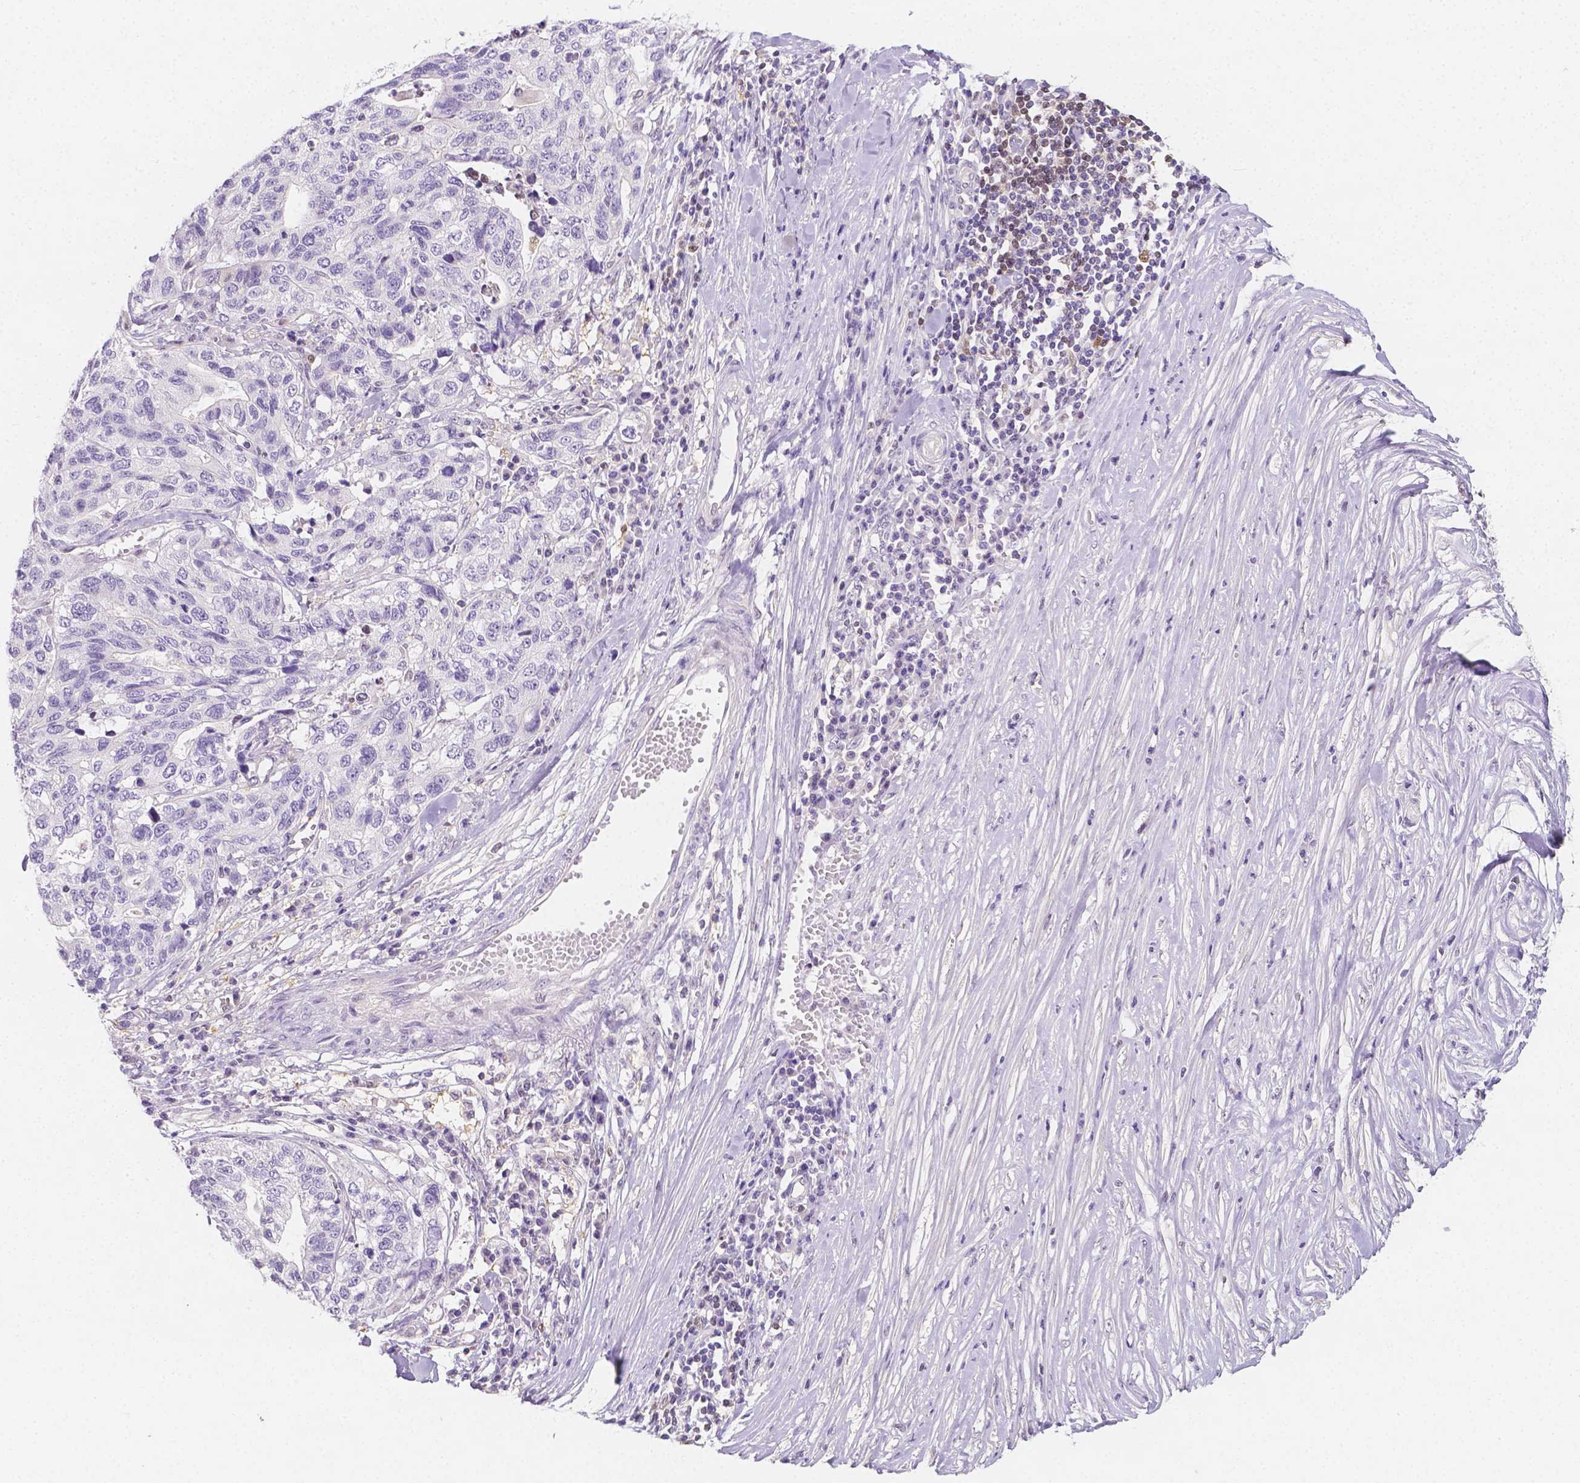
{"staining": {"intensity": "negative", "quantity": "none", "location": "none"}, "tissue": "stomach cancer", "cell_type": "Tumor cells", "image_type": "cancer", "snomed": [{"axis": "morphology", "description": "Adenocarcinoma, NOS"}, {"axis": "topography", "description": "Stomach, upper"}], "caption": "A micrograph of adenocarcinoma (stomach) stained for a protein reveals no brown staining in tumor cells. (Stains: DAB (3,3'-diaminobenzidine) immunohistochemistry with hematoxylin counter stain, Microscopy: brightfield microscopy at high magnification).", "gene": "SGTB", "patient": {"sex": "female", "age": 67}}